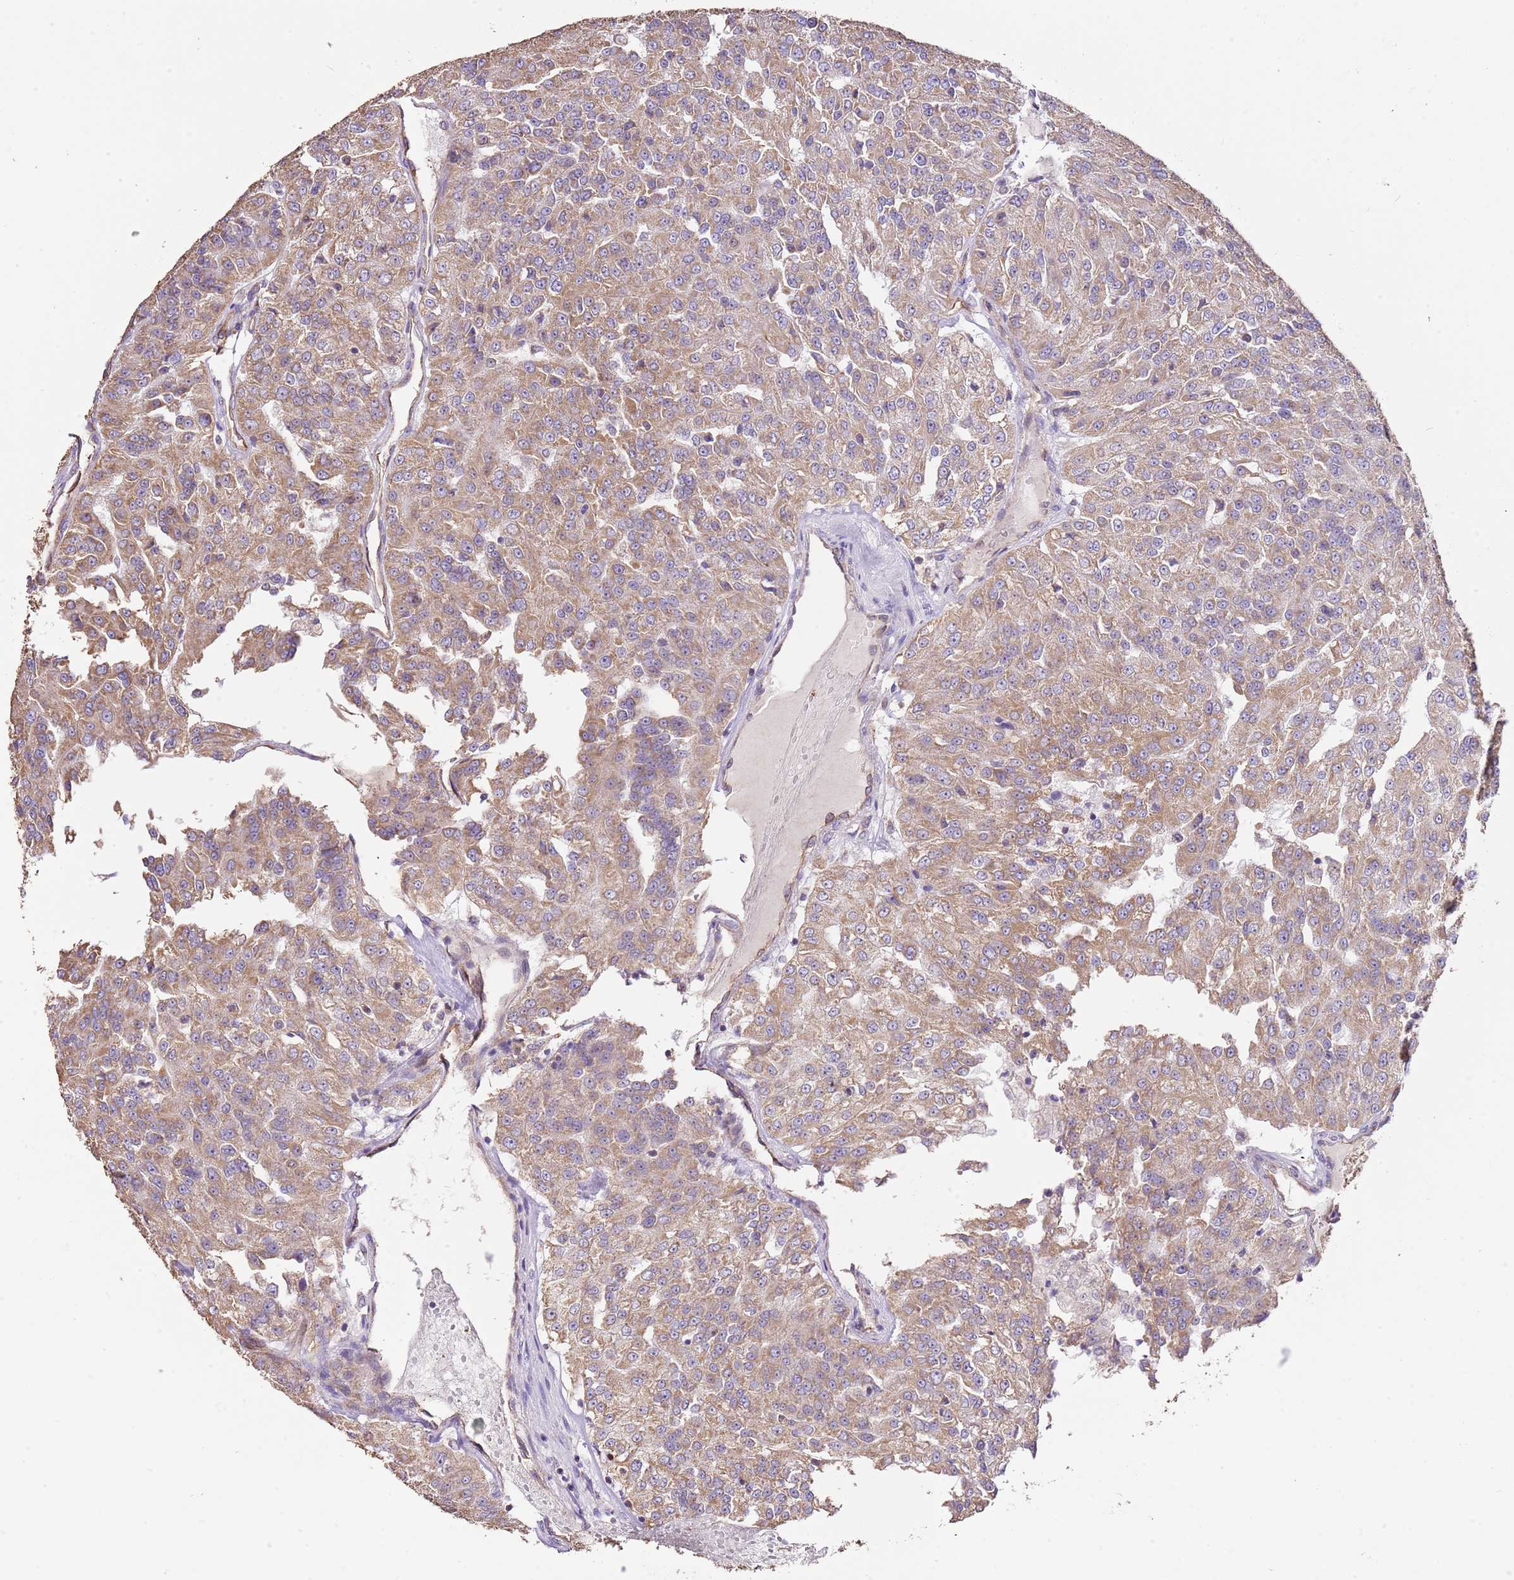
{"staining": {"intensity": "moderate", "quantity": ">75%", "location": "cytoplasmic/membranous"}, "tissue": "renal cancer", "cell_type": "Tumor cells", "image_type": "cancer", "snomed": [{"axis": "morphology", "description": "Adenocarcinoma, NOS"}, {"axis": "topography", "description": "Kidney"}], "caption": "Brown immunohistochemical staining in human renal cancer exhibits moderate cytoplasmic/membranous staining in approximately >75% of tumor cells.", "gene": "DOCK9", "patient": {"sex": "female", "age": 63}}